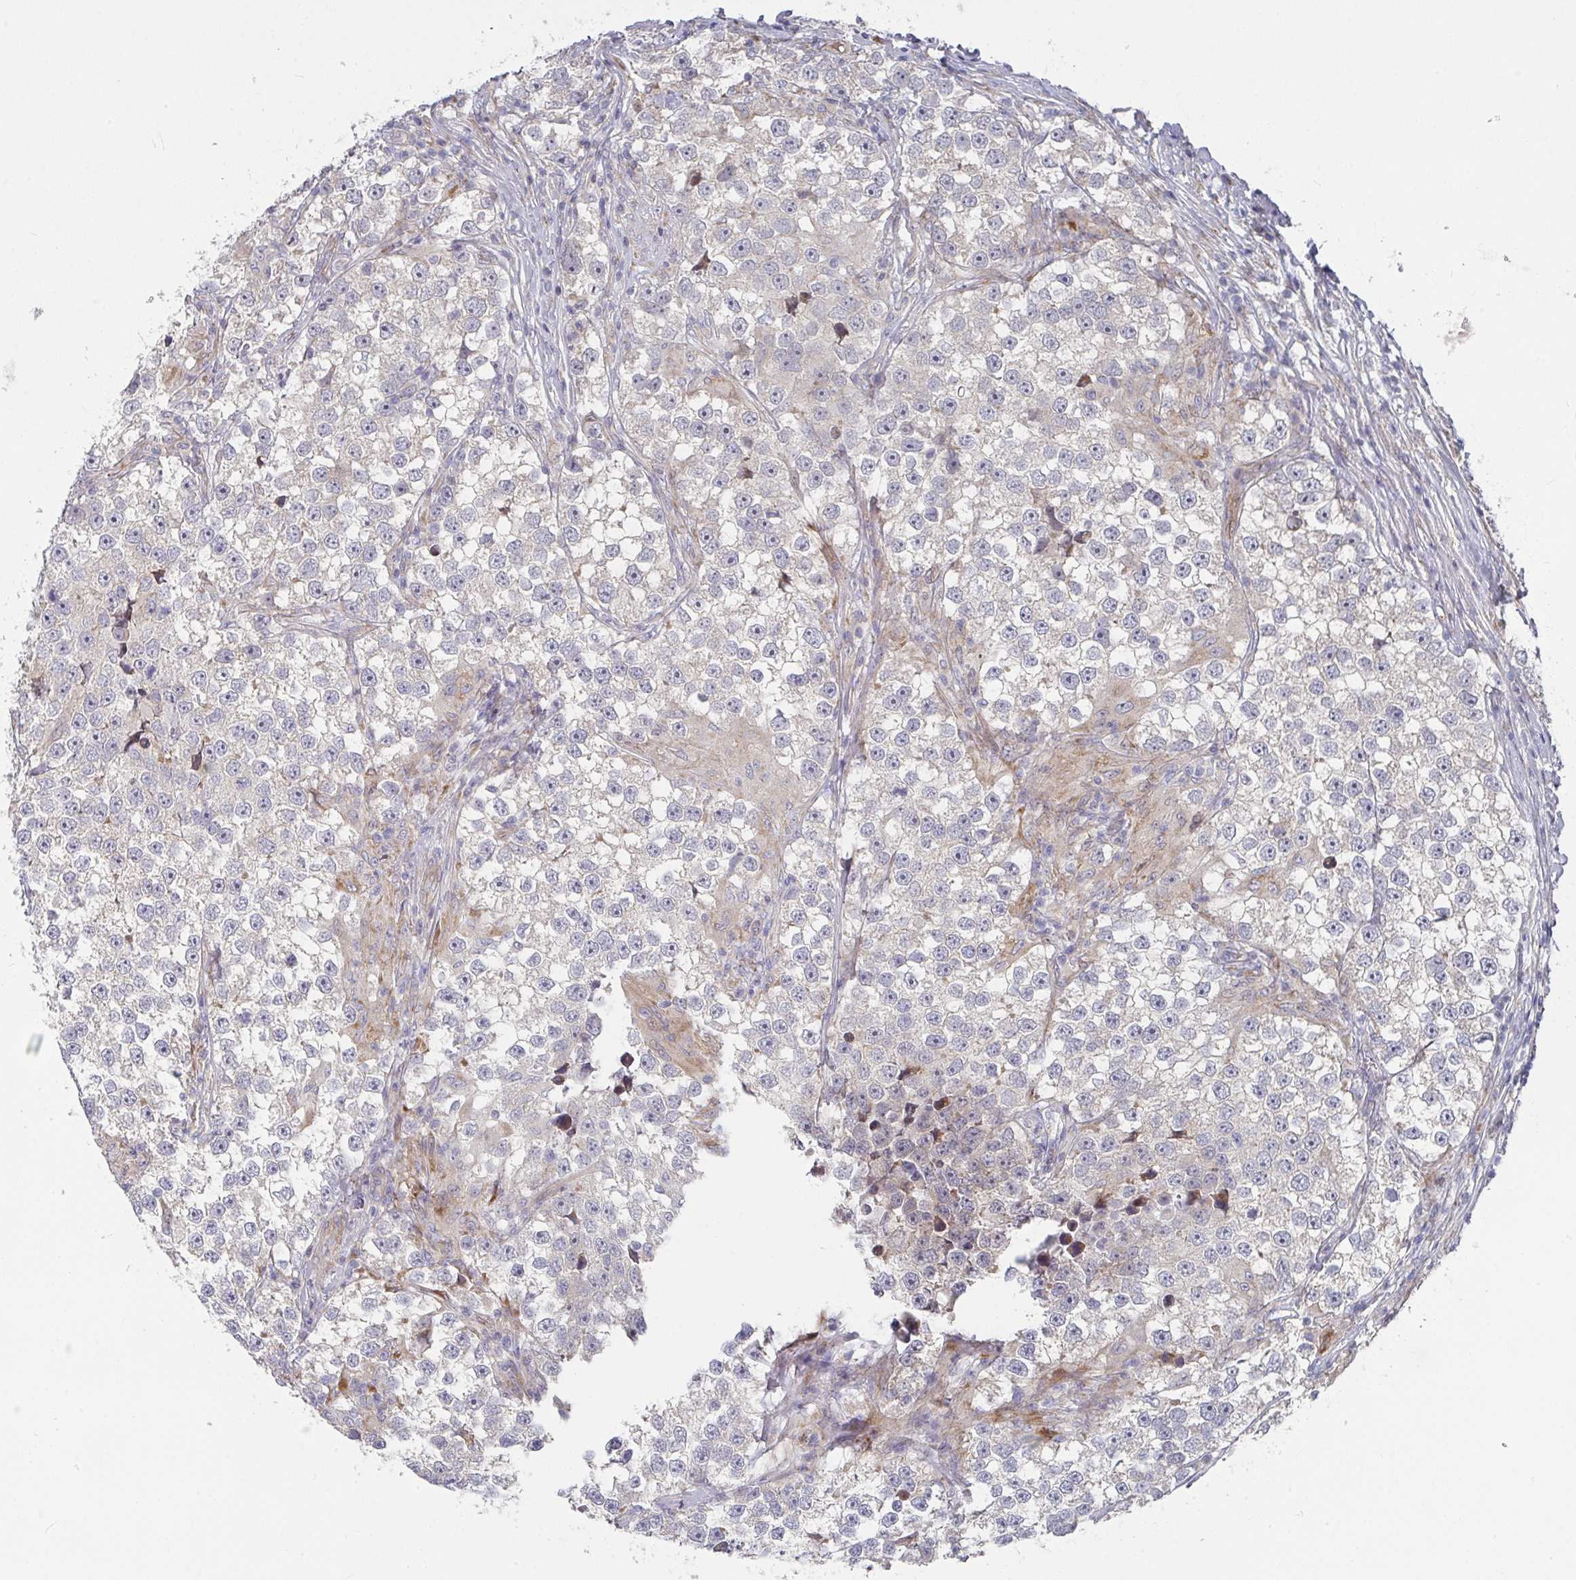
{"staining": {"intensity": "negative", "quantity": "none", "location": "none"}, "tissue": "testis cancer", "cell_type": "Tumor cells", "image_type": "cancer", "snomed": [{"axis": "morphology", "description": "Seminoma, NOS"}, {"axis": "topography", "description": "Testis"}], "caption": "Immunohistochemistry (IHC) micrograph of human testis seminoma stained for a protein (brown), which displays no positivity in tumor cells.", "gene": "RHEBL1", "patient": {"sex": "male", "age": 46}}